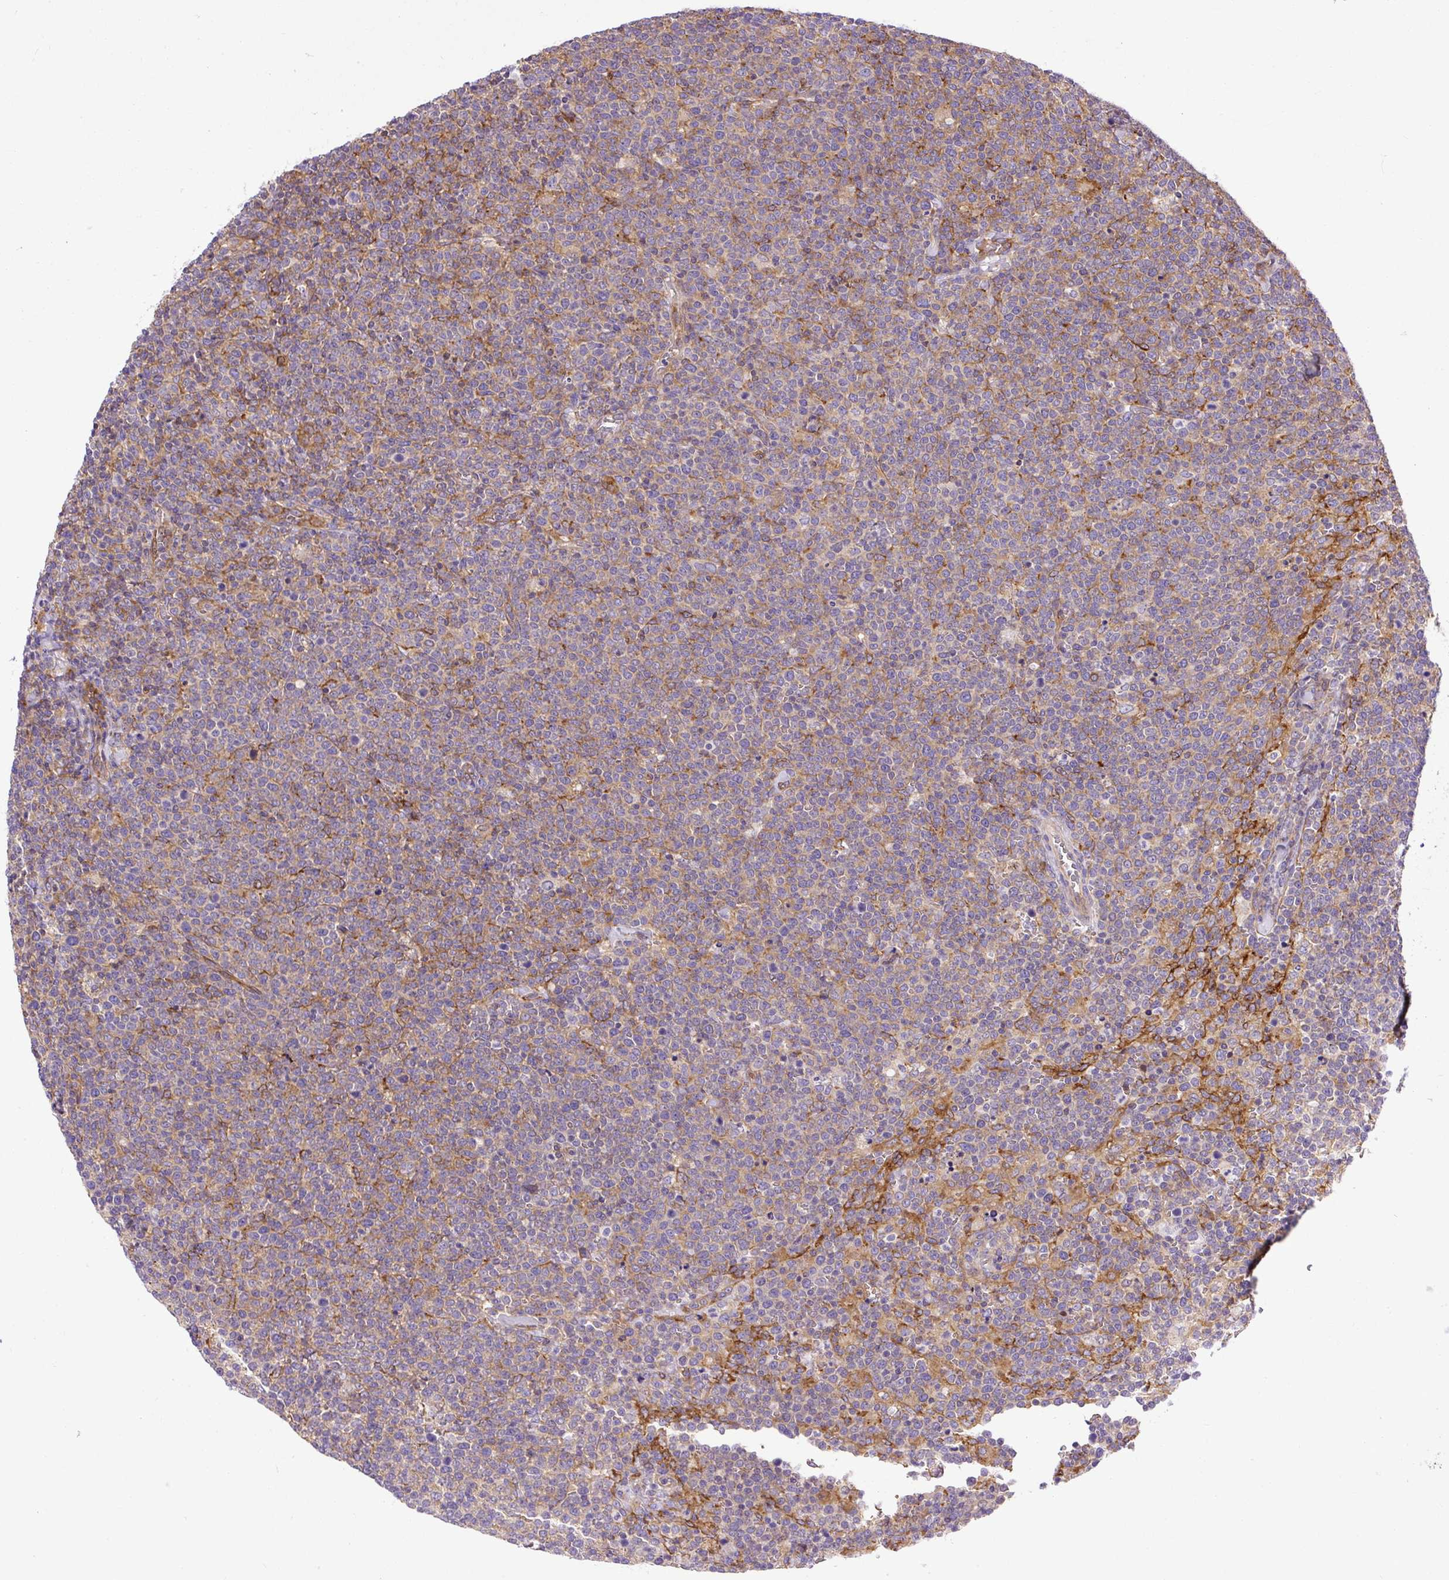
{"staining": {"intensity": "weak", "quantity": "25%-75%", "location": "cytoplasmic/membranous"}, "tissue": "lymphoma", "cell_type": "Tumor cells", "image_type": "cancer", "snomed": [{"axis": "morphology", "description": "Malignant lymphoma, non-Hodgkin's type, High grade"}, {"axis": "topography", "description": "Lymph node"}], "caption": "This is a histology image of immunohistochemistry staining of high-grade malignant lymphoma, non-Hodgkin's type, which shows weak staining in the cytoplasmic/membranous of tumor cells.", "gene": "MAP1S", "patient": {"sex": "male", "age": 61}}